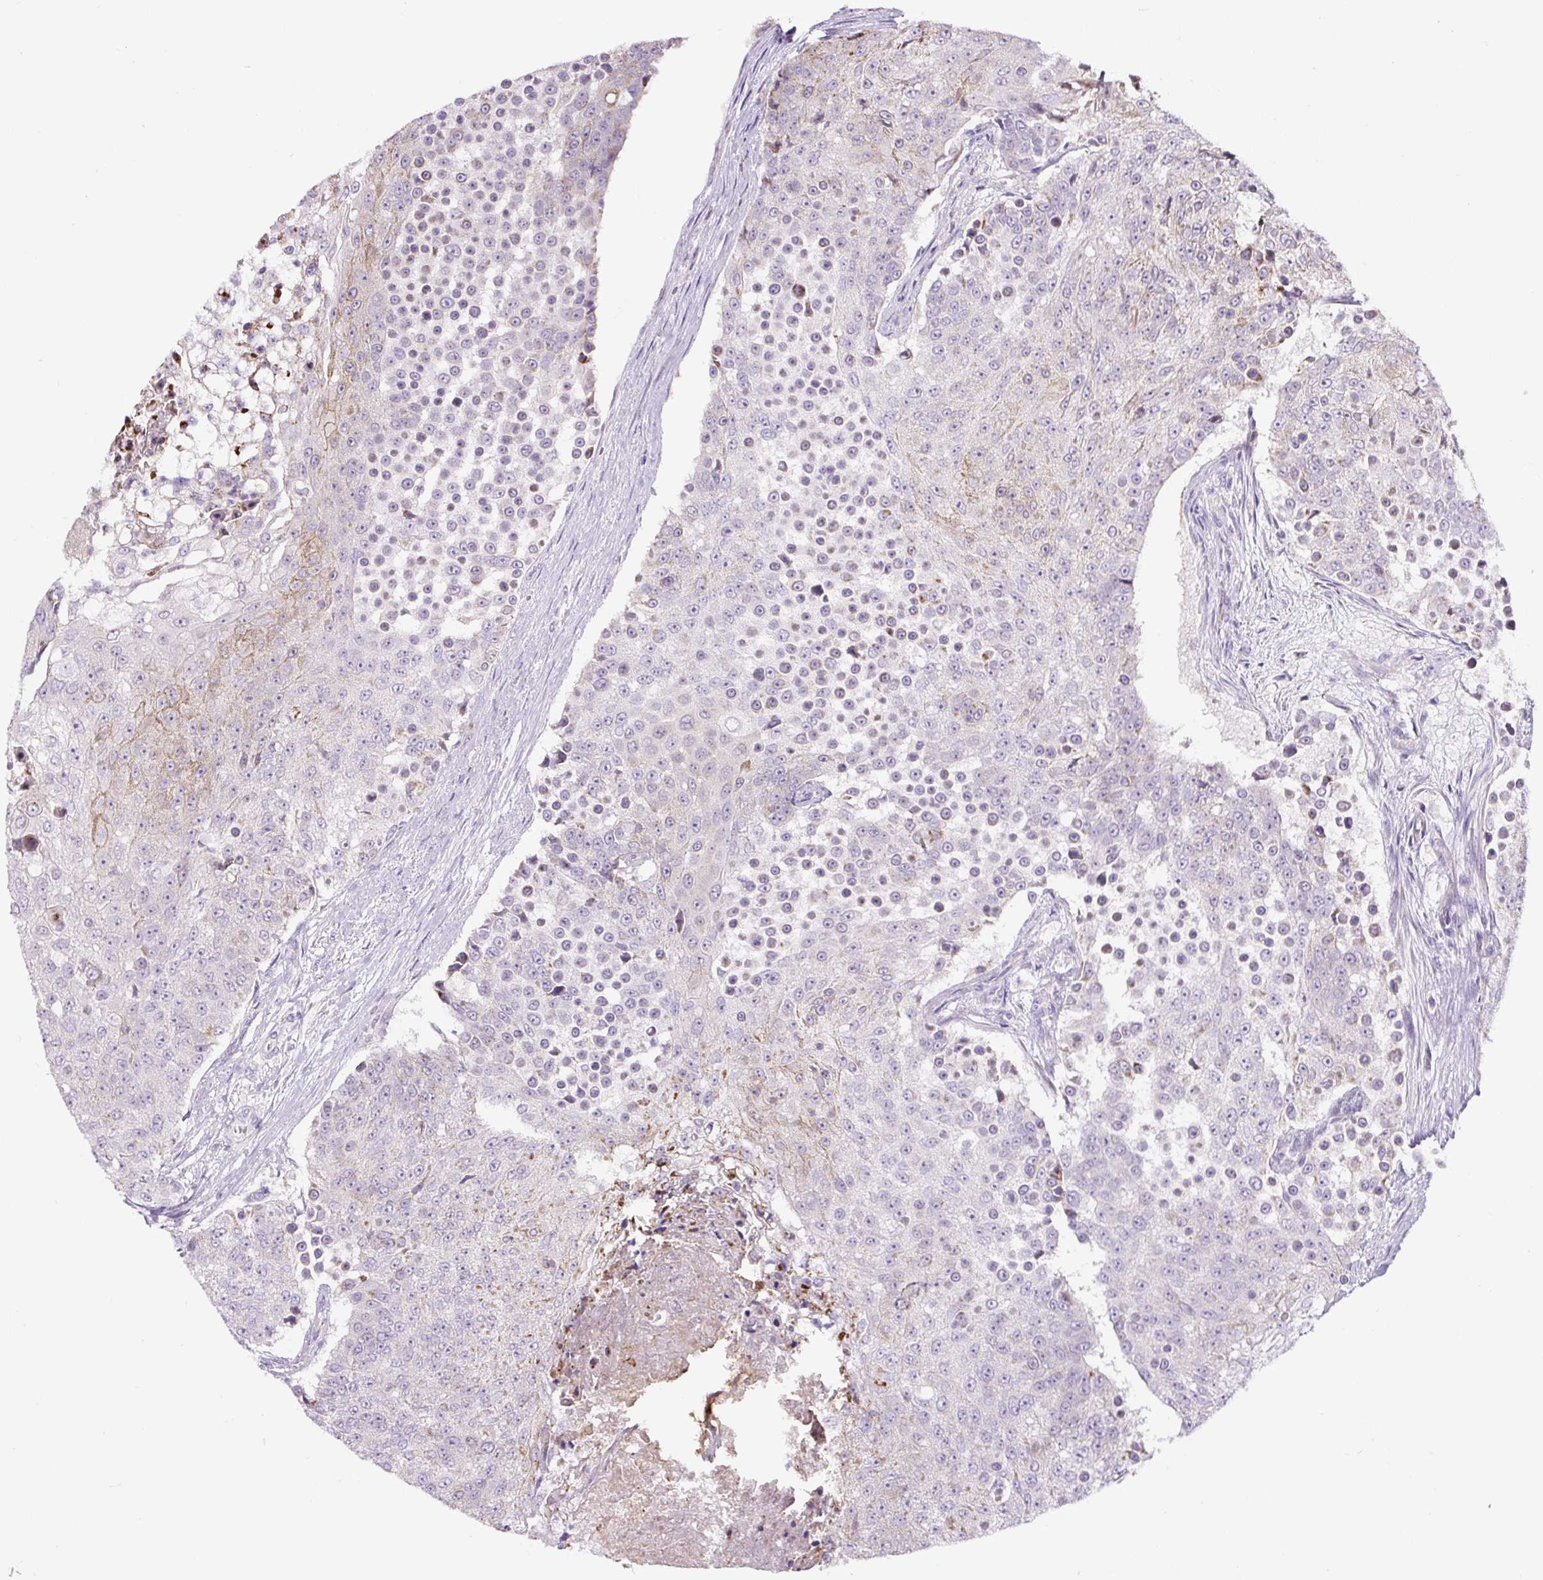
{"staining": {"intensity": "negative", "quantity": "none", "location": "none"}, "tissue": "urothelial cancer", "cell_type": "Tumor cells", "image_type": "cancer", "snomed": [{"axis": "morphology", "description": "Urothelial carcinoma, High grade"}, {"axis": "topography", "description": "Urinary bladder"}], "caption": "Immunohistochemical staining of human urothelial cancer demonstrates no significant staining in tumor cells. (Immunohistochemistry (ihc), brightfield microscopy, high magnification).", "gene": "HPS4", "patient": {"sex": "female", "age": 63}}